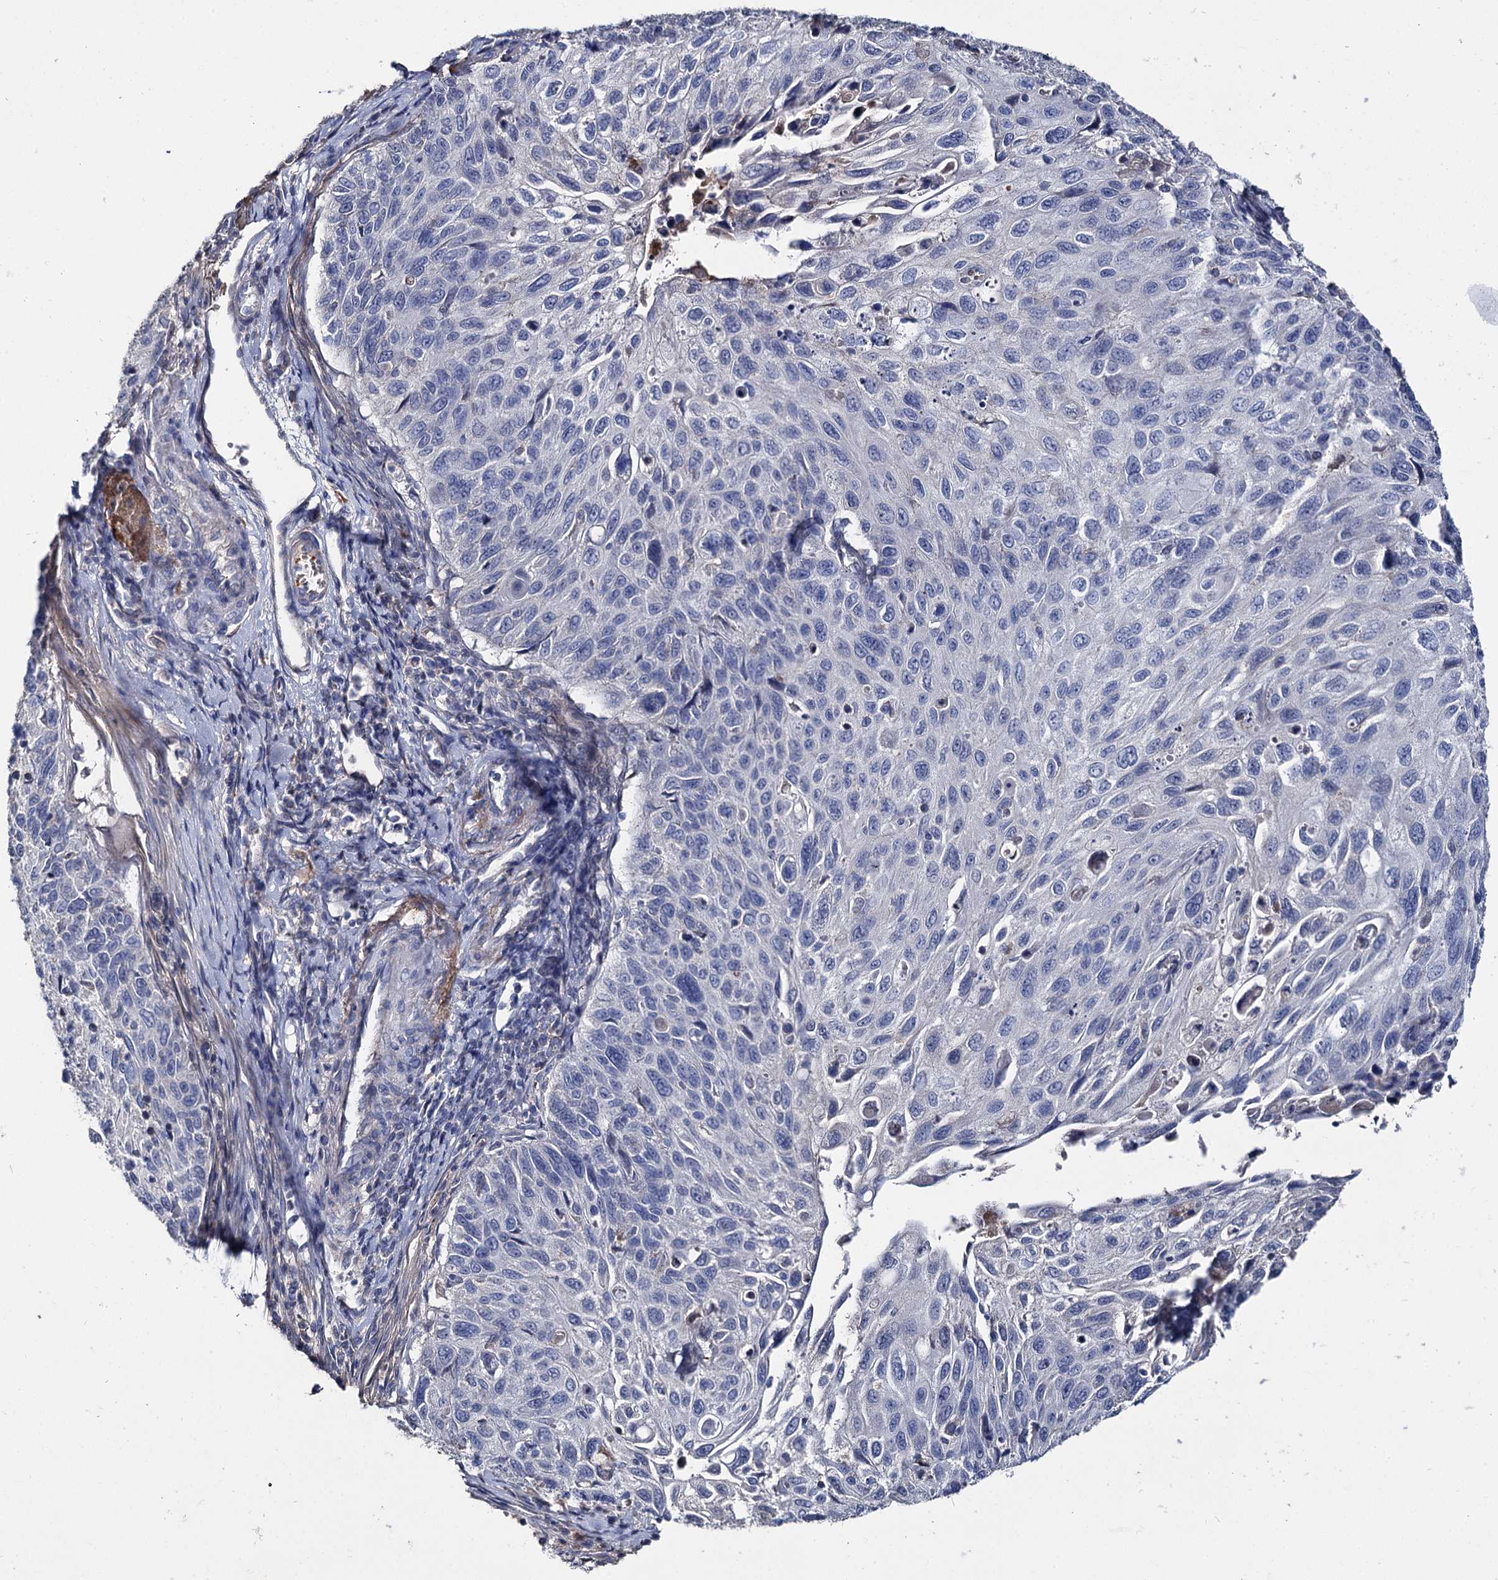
{"staining": {"intensity": "negative", "quantity": "none", "location": "none"}, "tissue": "cervical cancer", "cell_type": "Tumor cells", "image_type": "cancer", "snomed": [{"axis": "morphology", "description": "Squamous cell carcinoma, NOS"}, {"axis": "topography", "description": "Cervix"}], "caption": "Immunohistochemistry (IHC) histopathology image of neoplastic tissue: cervical cancer stained with DAB (3,3'-diaminobenzidine) demonstrates no significant protein expression in tumor cells.", "gene": "DNAH6", "patient": {"sex": "female", "age": 70}}